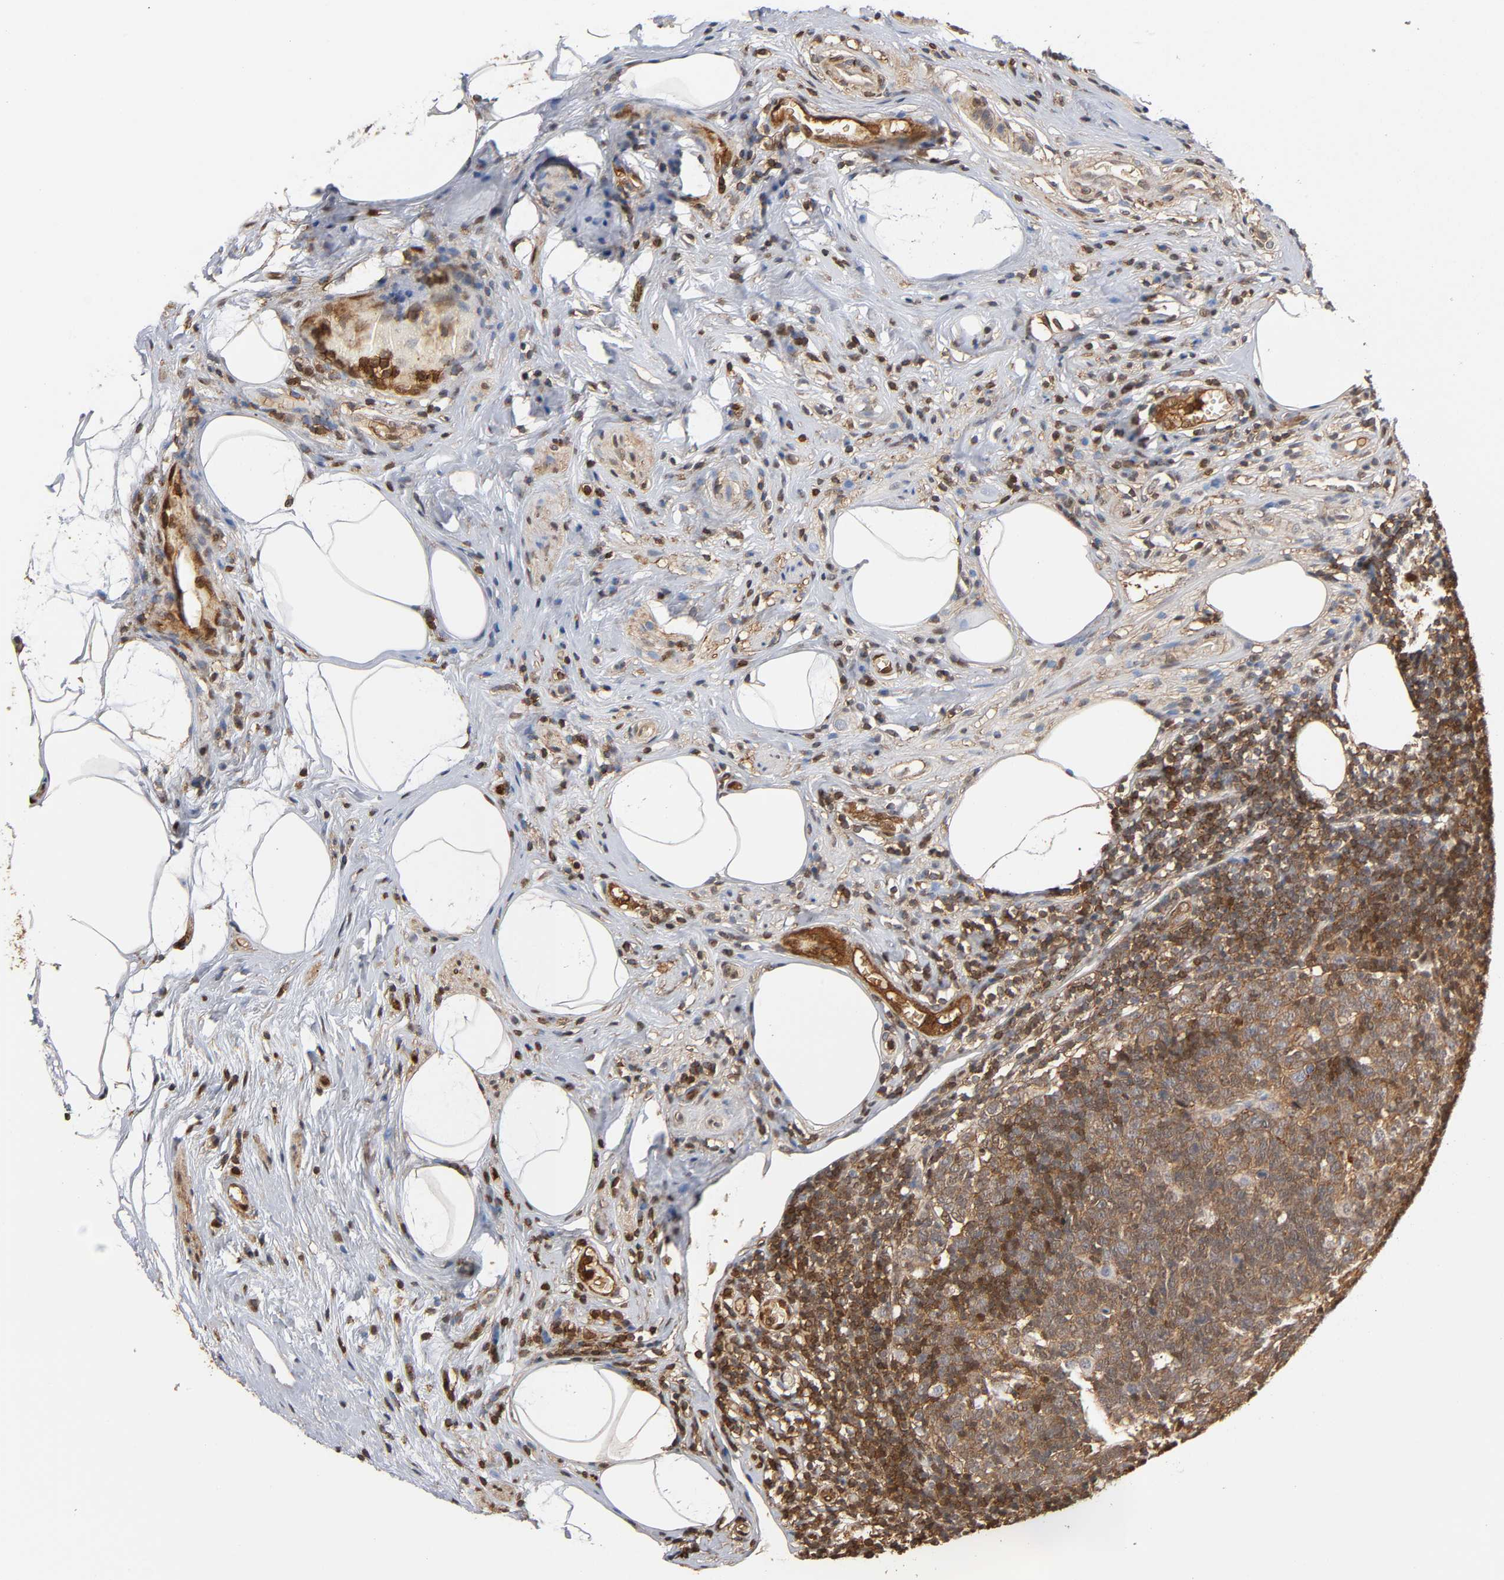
{"staining": {"intensity": "moderate", "quantity": ">75%", "location": "cytoplasmic/membranous,nuclear"}, "tissue": "appendix", "cell_type": "Glandular cells", "image_type": "normal", "snomed": [{"axis": "morphology", "description": "Normal tissue, NOS"}, {"axis": "topography", "description": "Appendix"}], "caption": "Immunohistochemical staining of benign appendix exhibits moderate cytoplasmic/membranous,nuclear protein expression in about >75% of glandular cells.", "gene": "ANXA11", "patient": {"sex": "male", "age": 38}}